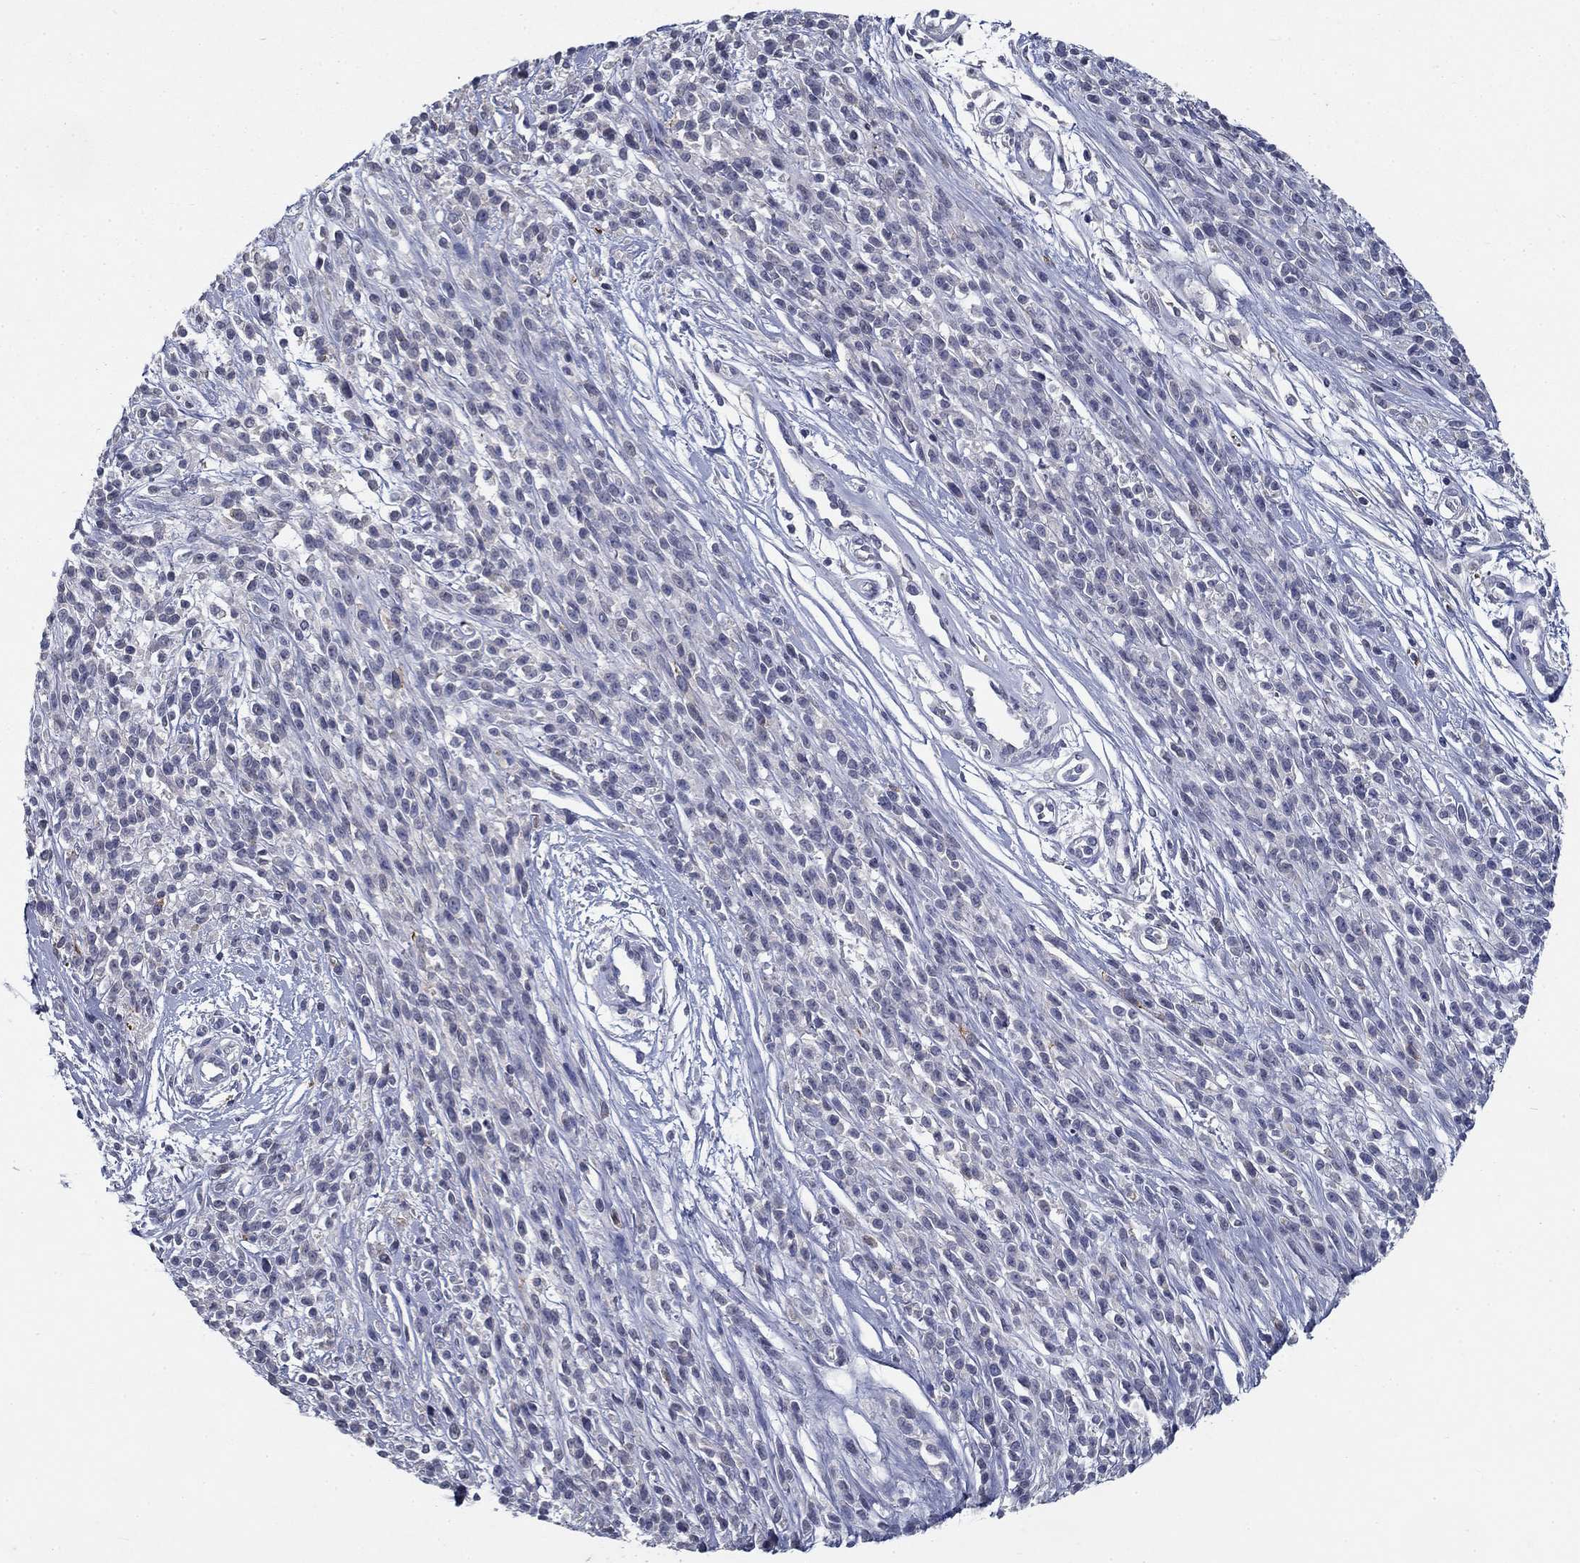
{"staining": {"intensity": "negative", "quantity": "none", "location": "none"}, "tissue": "melanoma", "cell_type": "Tumor cells", "image_type": "cancer", "snomed": [{"axis": "morphology", "description": "Malignant melanoma, NOS"}, {"axis": "topography", "description": "Skin"}, {"axis": "topography", "description": "Skin of trunk"}], "caption": "Immunohistochemical staining of human melanoma reveals no significant expression in tumor cells. (IHC, brightfield microscopy, high magnification).", "gene": "CD274", "patient": {"sex": "male", "age": 74}}